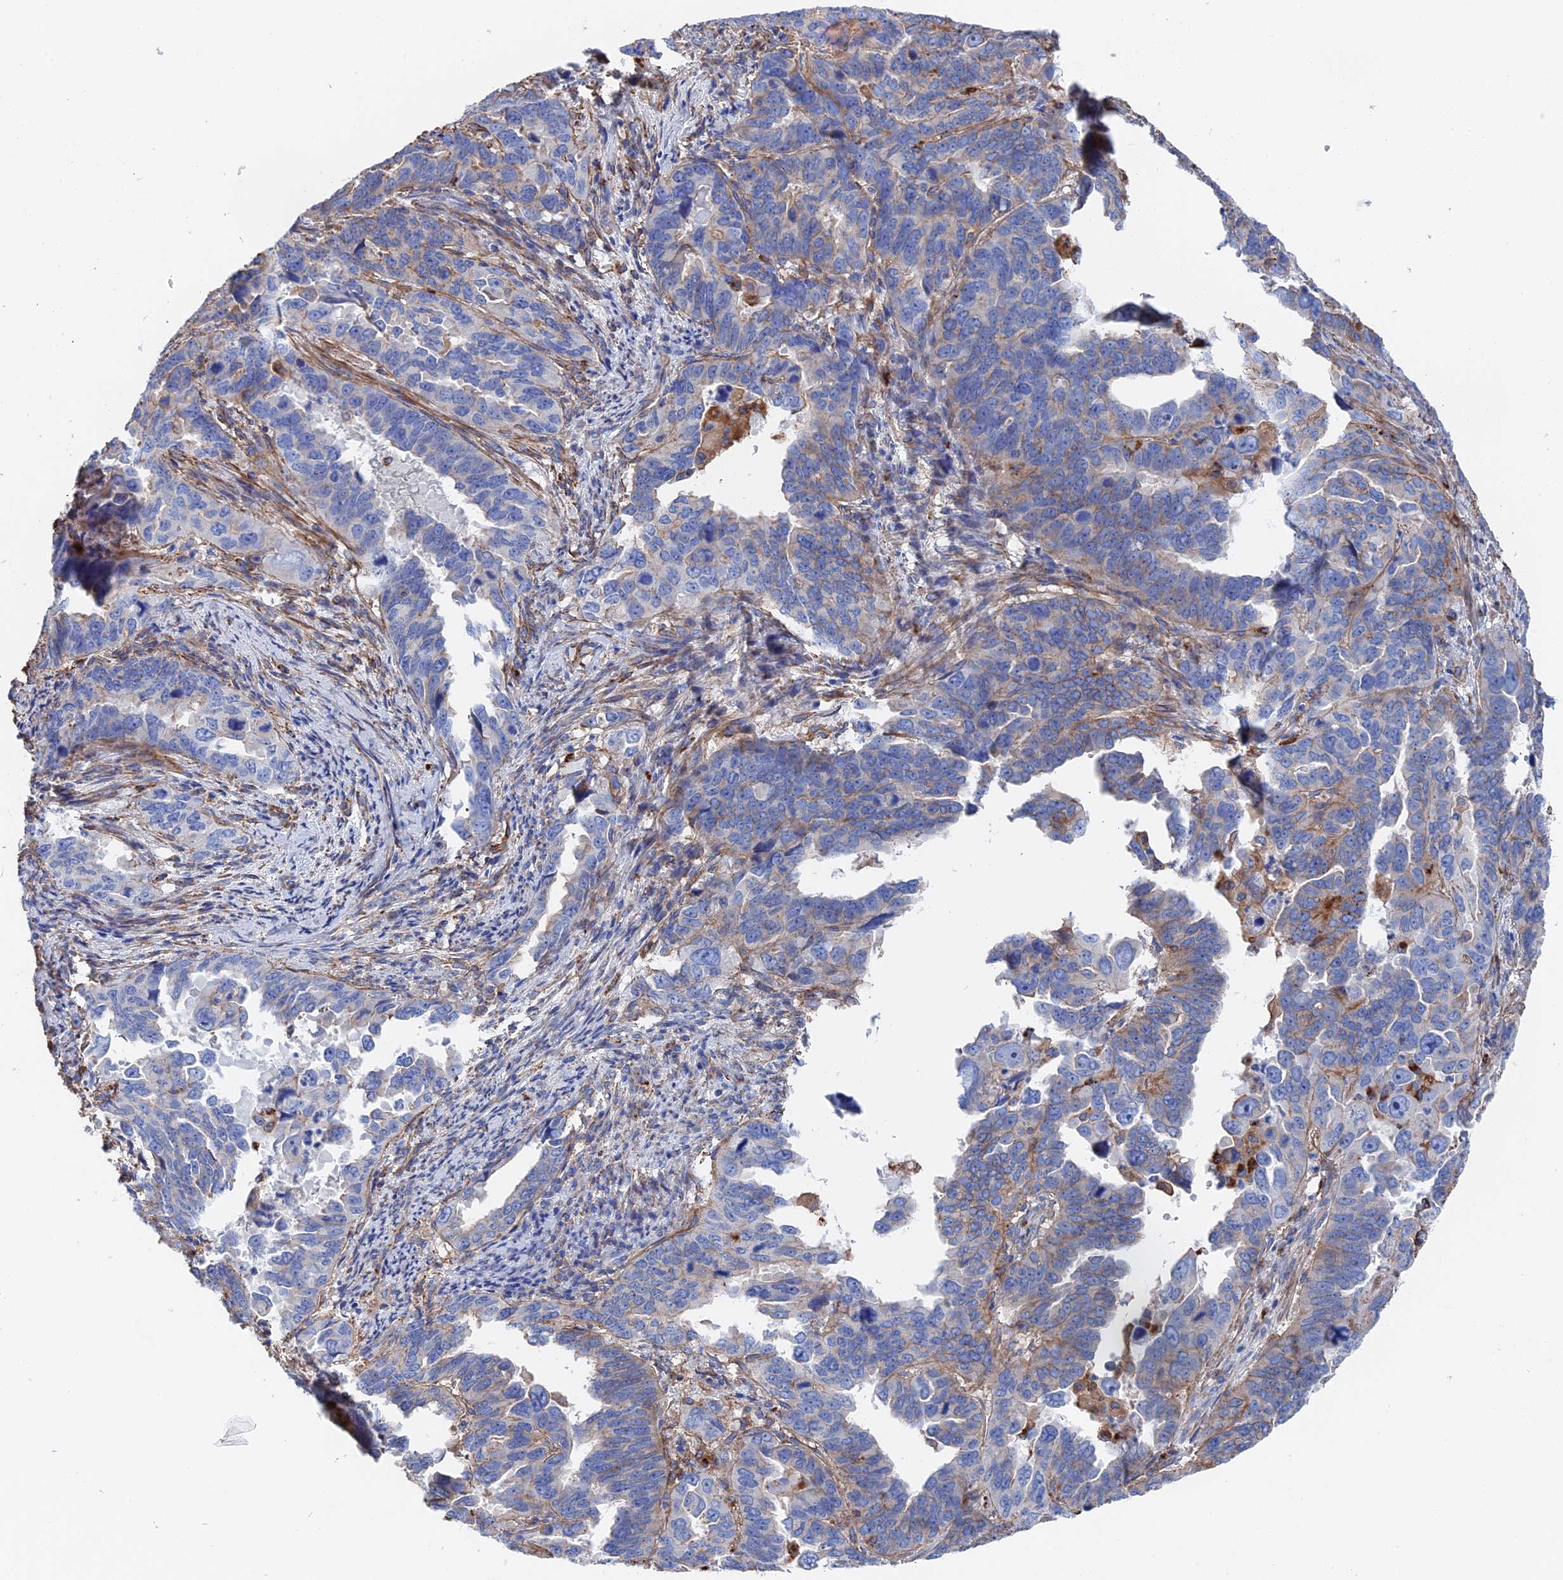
{"staining": {"intensity": "moderate", "quantity": "<25%", "location": "cytoplasmic/membranous"}, "tissue": "endometrial cancer", "cell_type": "Tumor cells", "image_type": "cancer", "snomed": [{"axis": "morphology", "description": "Adenocarcinoma, NOS"}, {"axis": "topography", "description": "Endometrium"}], "caption": "A brown stain shows moderate cytoplasmic/membranous expression of a protein in human adenocarcinoma (endometrial) tumor cells.", "gene": "STRA6", "patient": {"sex": "female", "age": 65}}